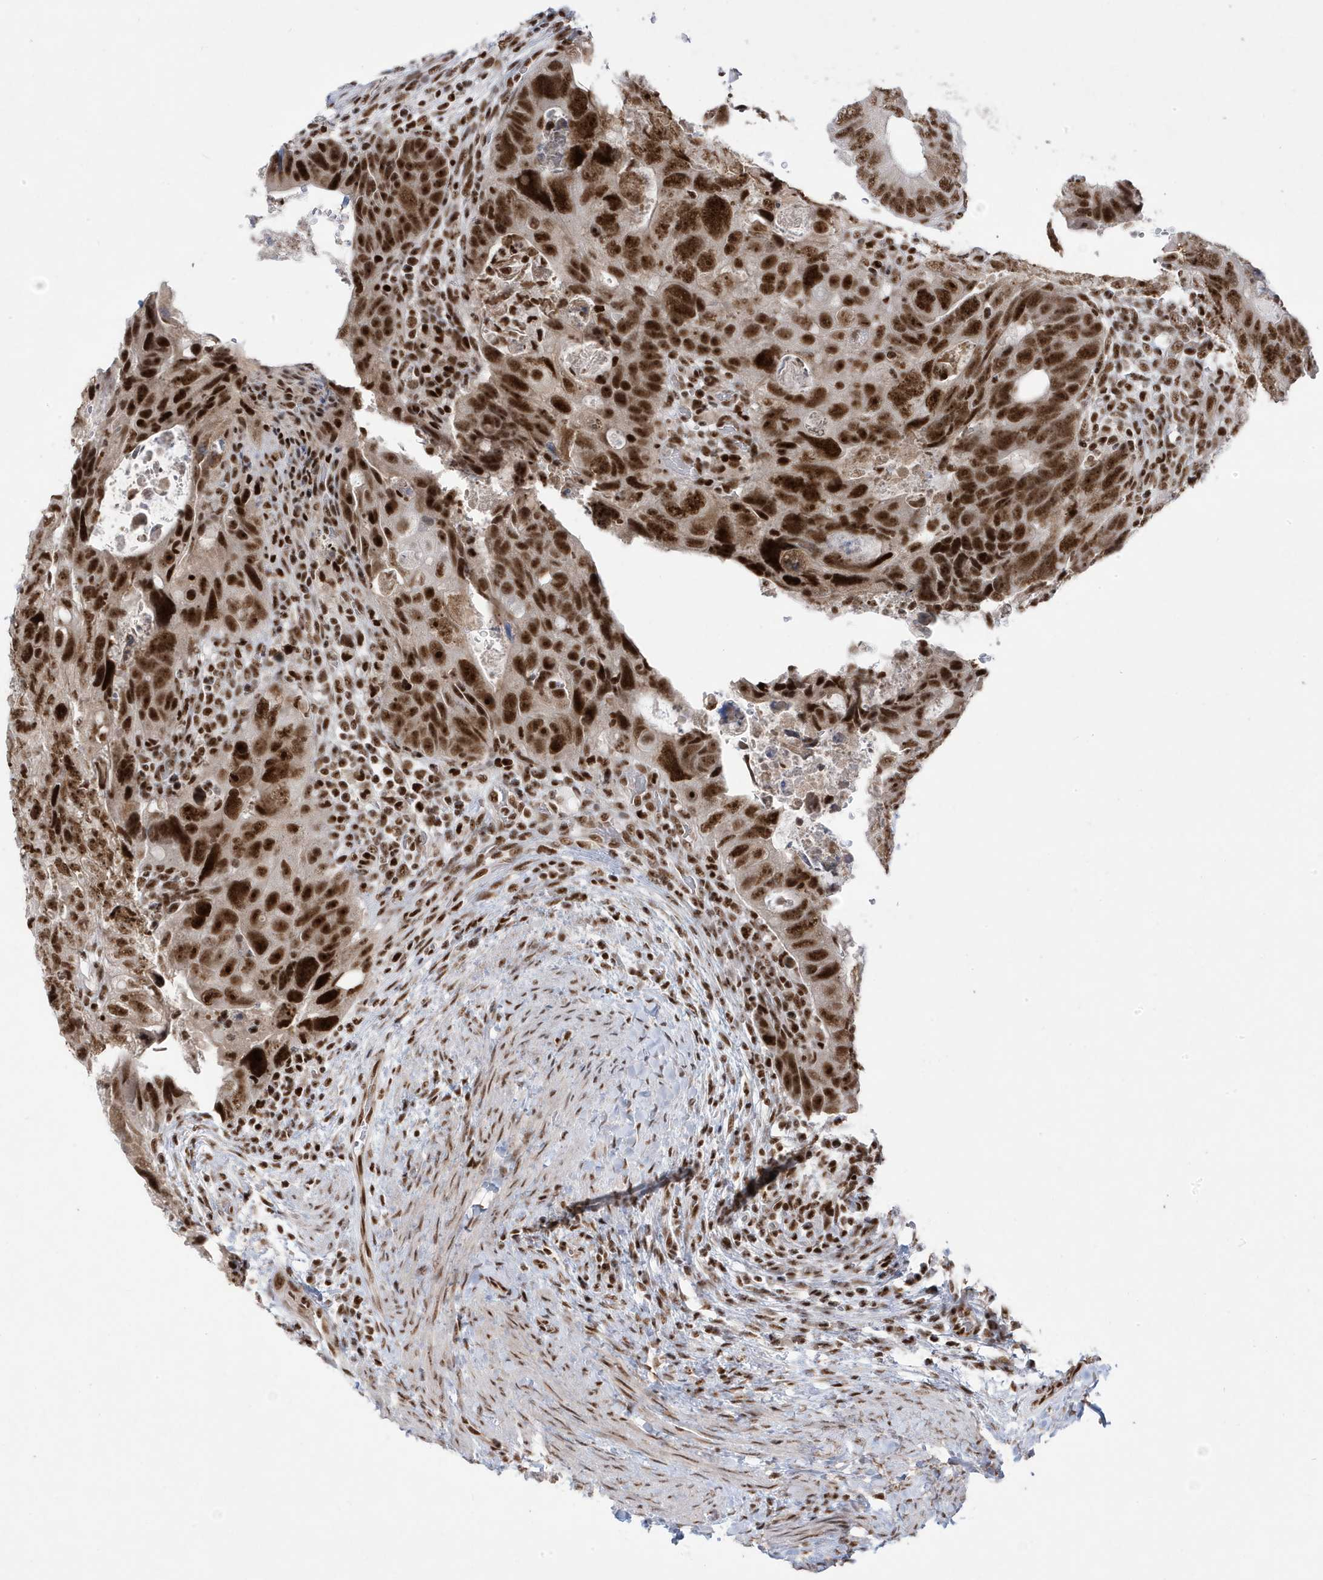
{"staining": {"intensity": "strong", "quantity": ">75%", "location": "nuclear"}, "tissue": "colorectal cancer", "cell_type": "Tumor cells", "image_type": "cancer", "snomed": [{"axis": "morphology", "description": "Adenocarcinoma, NOS"}, {"axis": "topography", "description": "Rectum"}], "caption": "Tumor cells exhibit strong nuclear staining in approximately >75% of cells in colorectal cancer. (Brightfield microscopy of DAB IHC at high magnification).", "gene": "MTREX", "patient": {"sex": "male", "age": 59}}